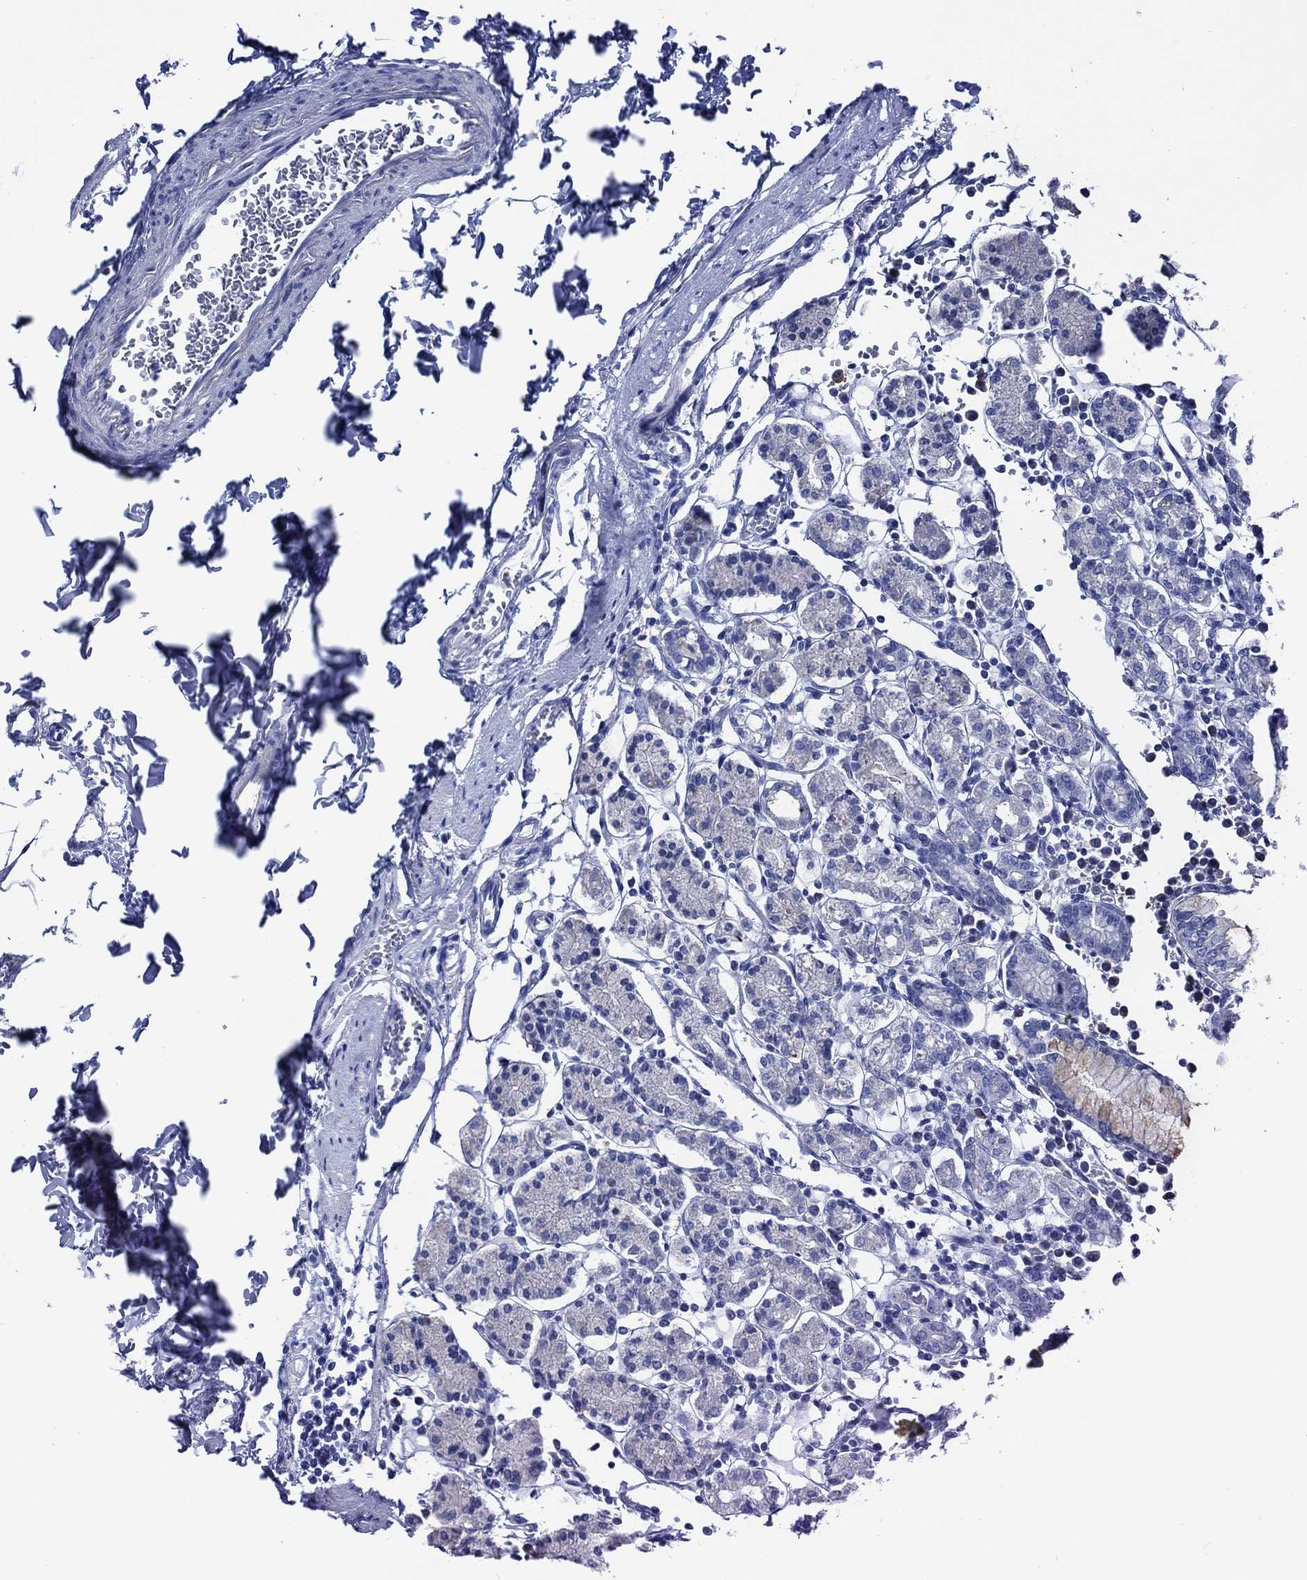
{"staining": {"intensity": "negative", "quantity": "none", "location": "none"}, "tissue": "stomach", "cell_type": "Glandular cells", "image_type": "normal", "snomed": [{"axis": "morphology", "description": "Normal tissue, NOS"}, {"axis": "topography", "description": "Stomach, upper"}, {"axis": "topography", "description": "Stomach"}], "caption": "Glandular cells show no significant expression in normal stomach.", "gene": "WDR62", "patient": {"sex": "male", "age": 62}}